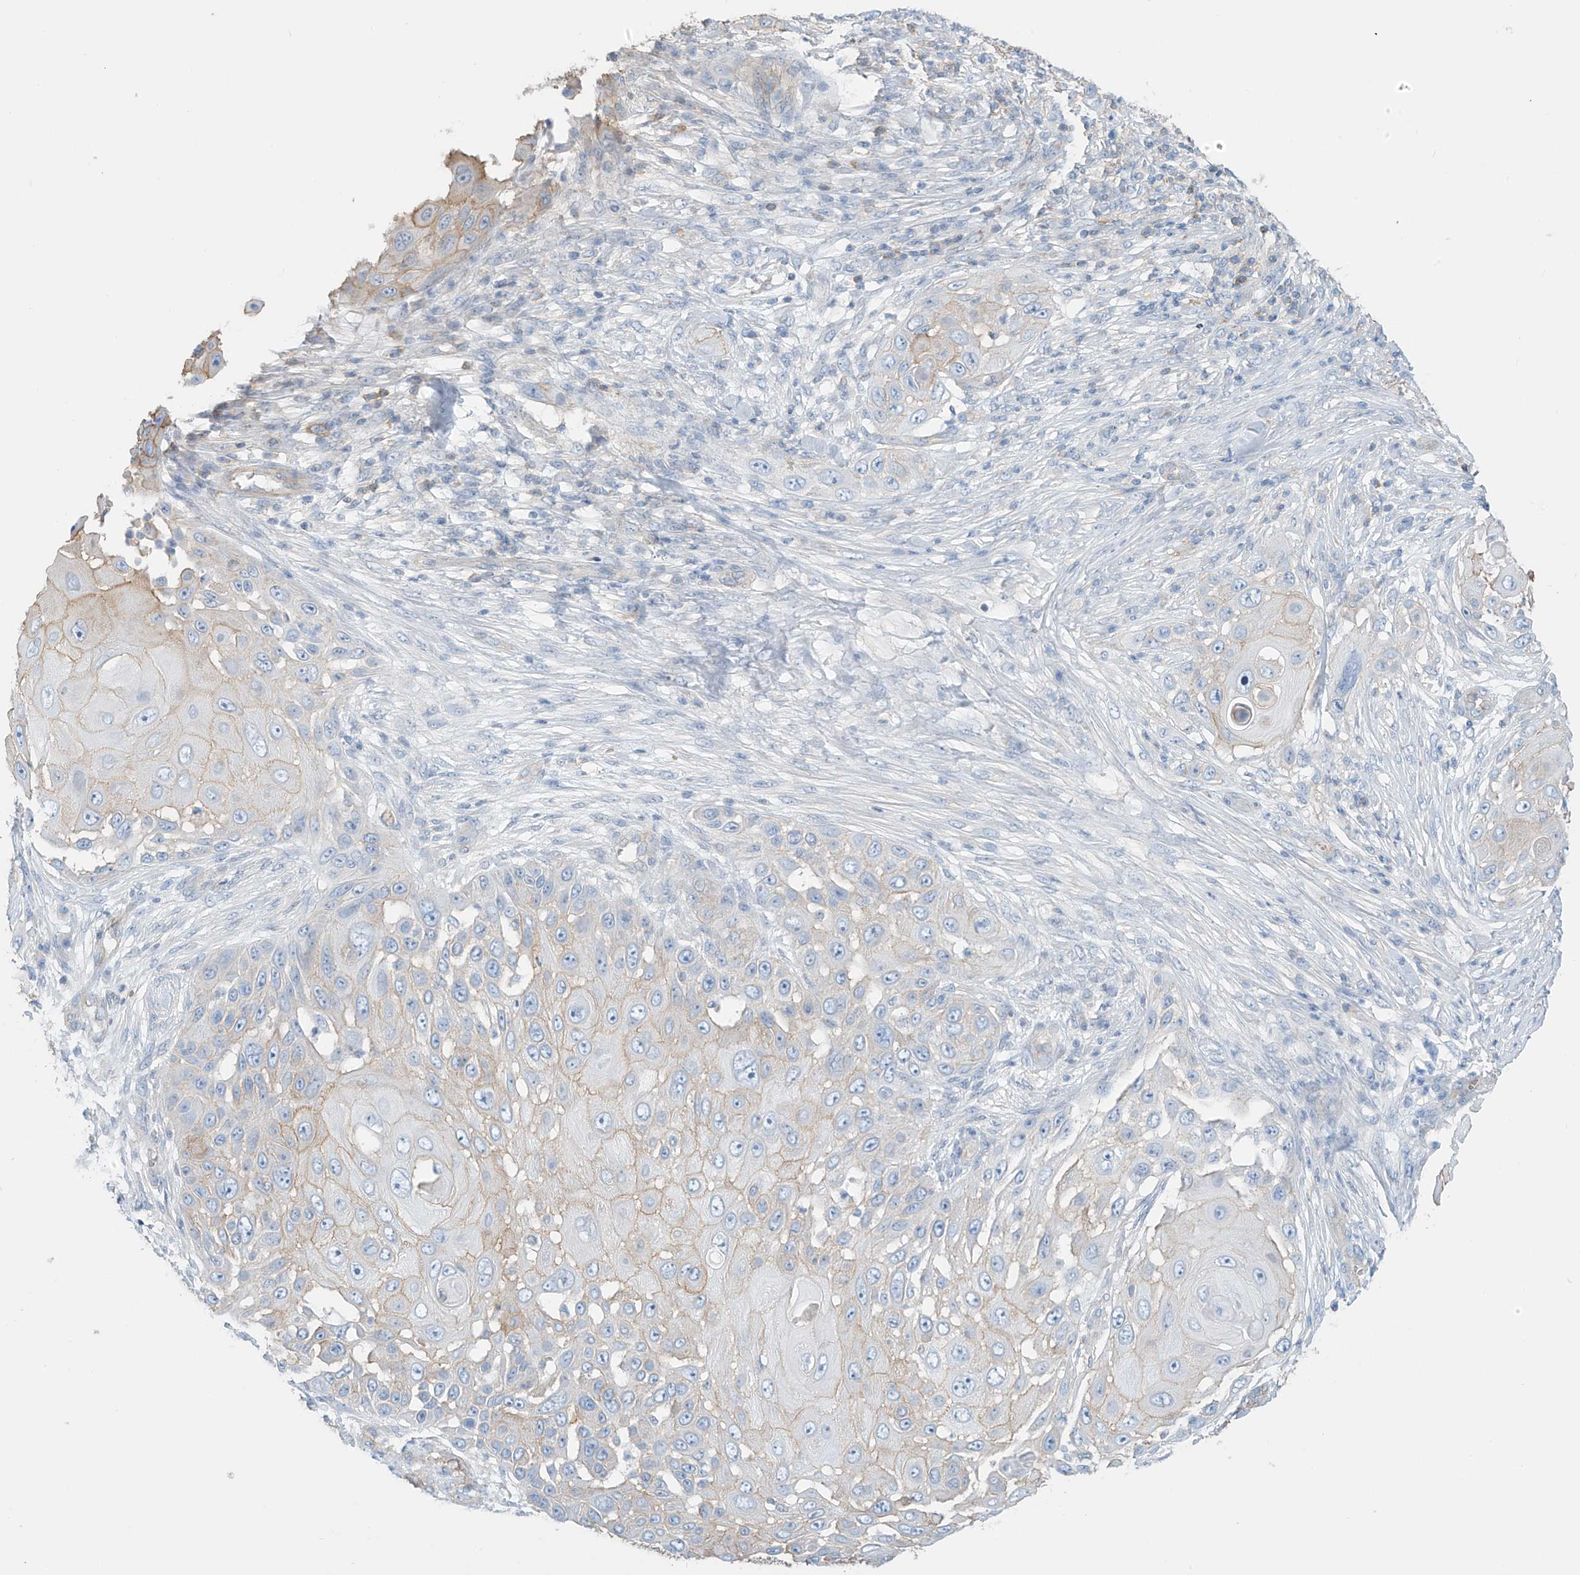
{"staining": {"intensity": "weak", "quantity": "<25%", "location": "cytoplasmic/membranous"}, "tissue": "skin cancer", "cell_type": "Tumor cells", "image_type": "cancer", "snomed": [{"axis": "morphology", "description": "Squamous cell carcinoma, NOS"}, {"axis": "topography", "description": "Skin"}], "caption": "The immunohistochemistry (IHC) histopathology image has no significant positivity in tumor cells of skin cancer tissue. (Stains: DAB IHC with hematoxylin counter stain, Microscopy: brightfield microscopy at high magnification).", "gene": "ZNF846", "patient": {"sex": "female", "age": 44}}